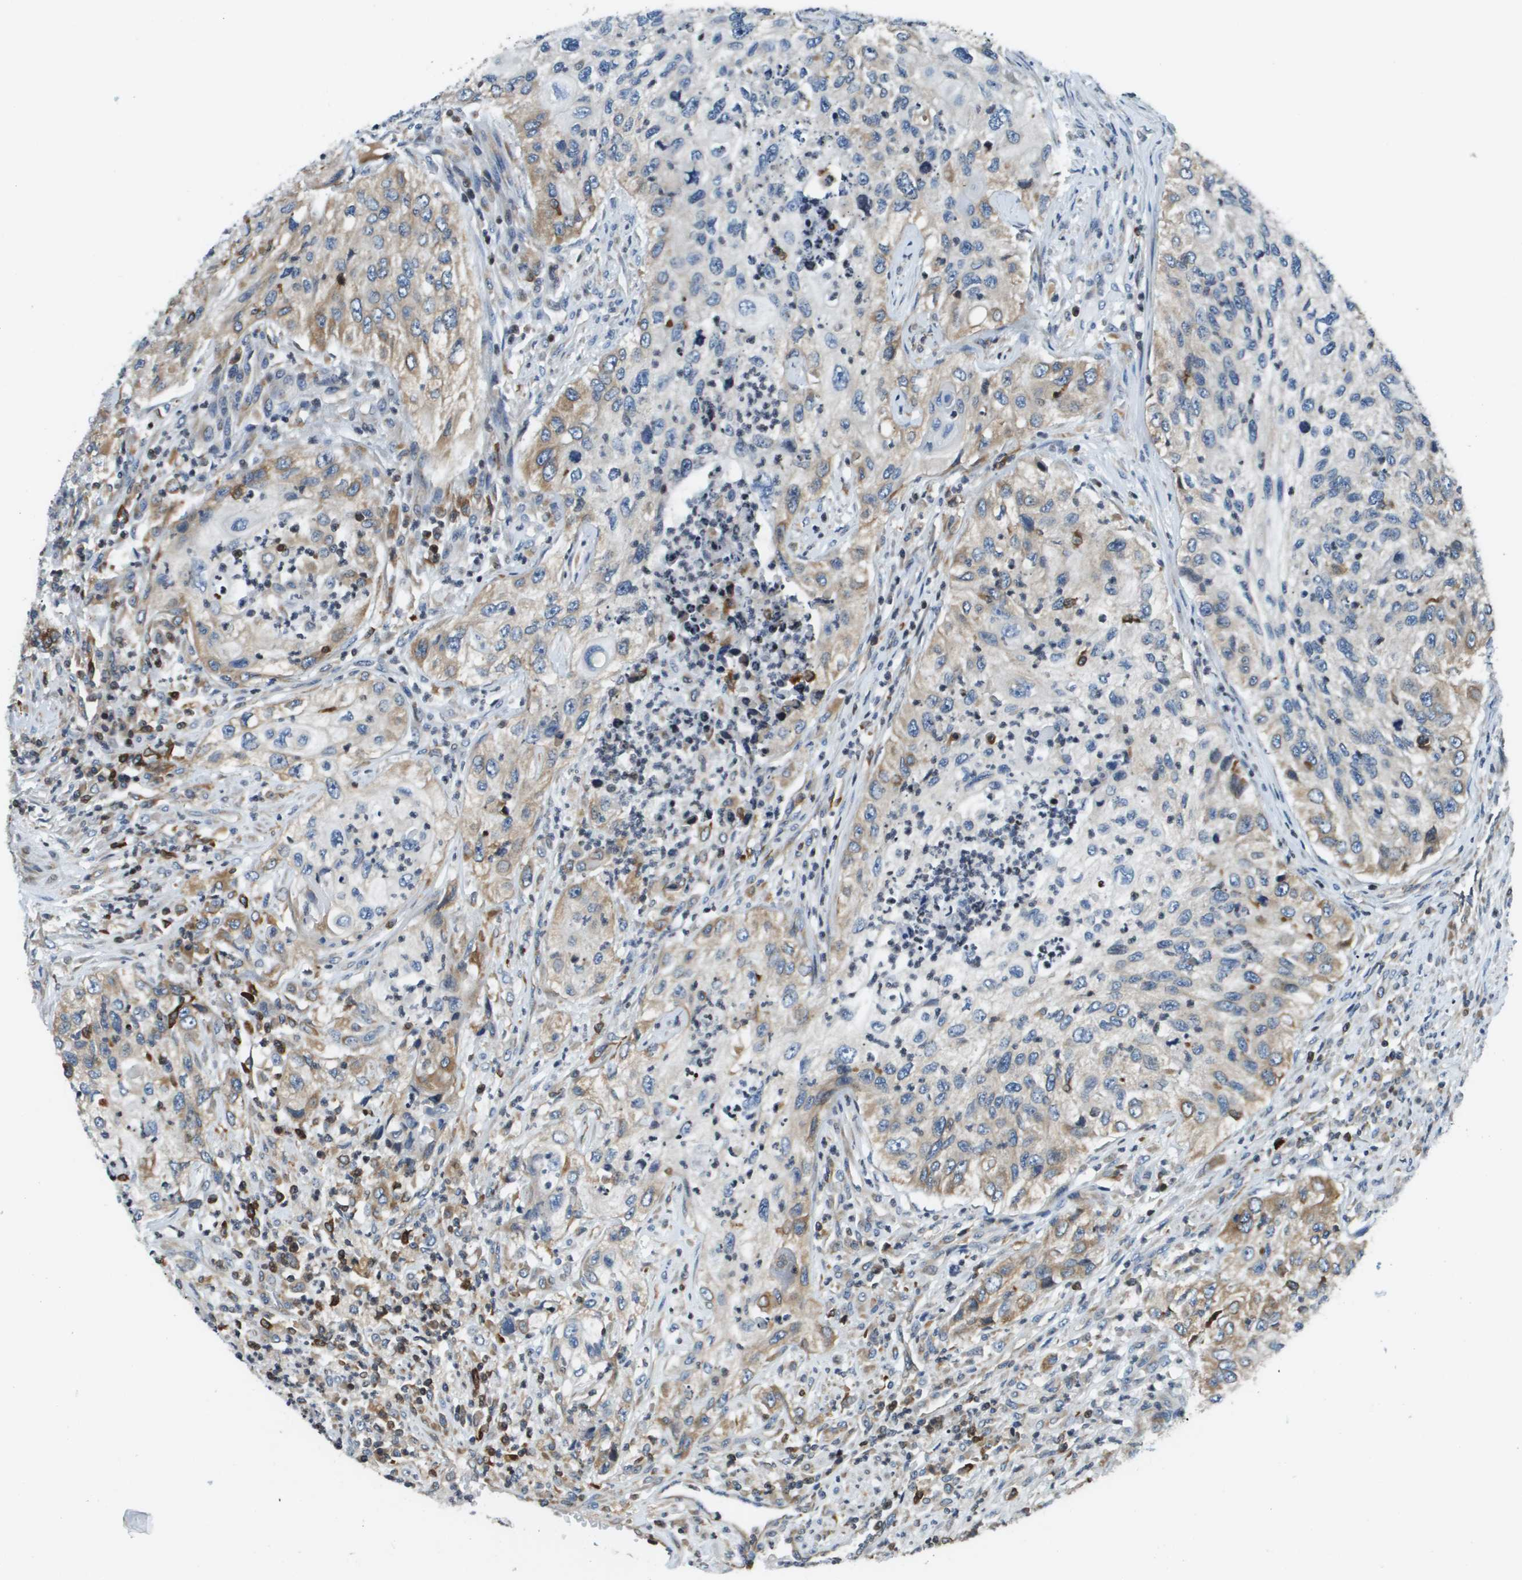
{"staining": {"intensity": "moderate", "quantity": "<25%", "location": "cytoplasmic/membranous"}, "tissue": "urothelial cancer", "cell_type": "Tumor cells", "image_type": "cancer", "snomed": [{"axis": "morphology", "description": "Urothelial carcinoma, High grade"}, {"axis": "topography", "description": "Urinary bladder"}], "caption": "Urothelial carcinoma (high-grade) was stained to show a protein in brown. There is low levels of moderate cytoplasmic/membranous expression in approximately <25% of tumor cells.", "gene": "ESYT1", "patient": {"sex": "female", "age": 60}}